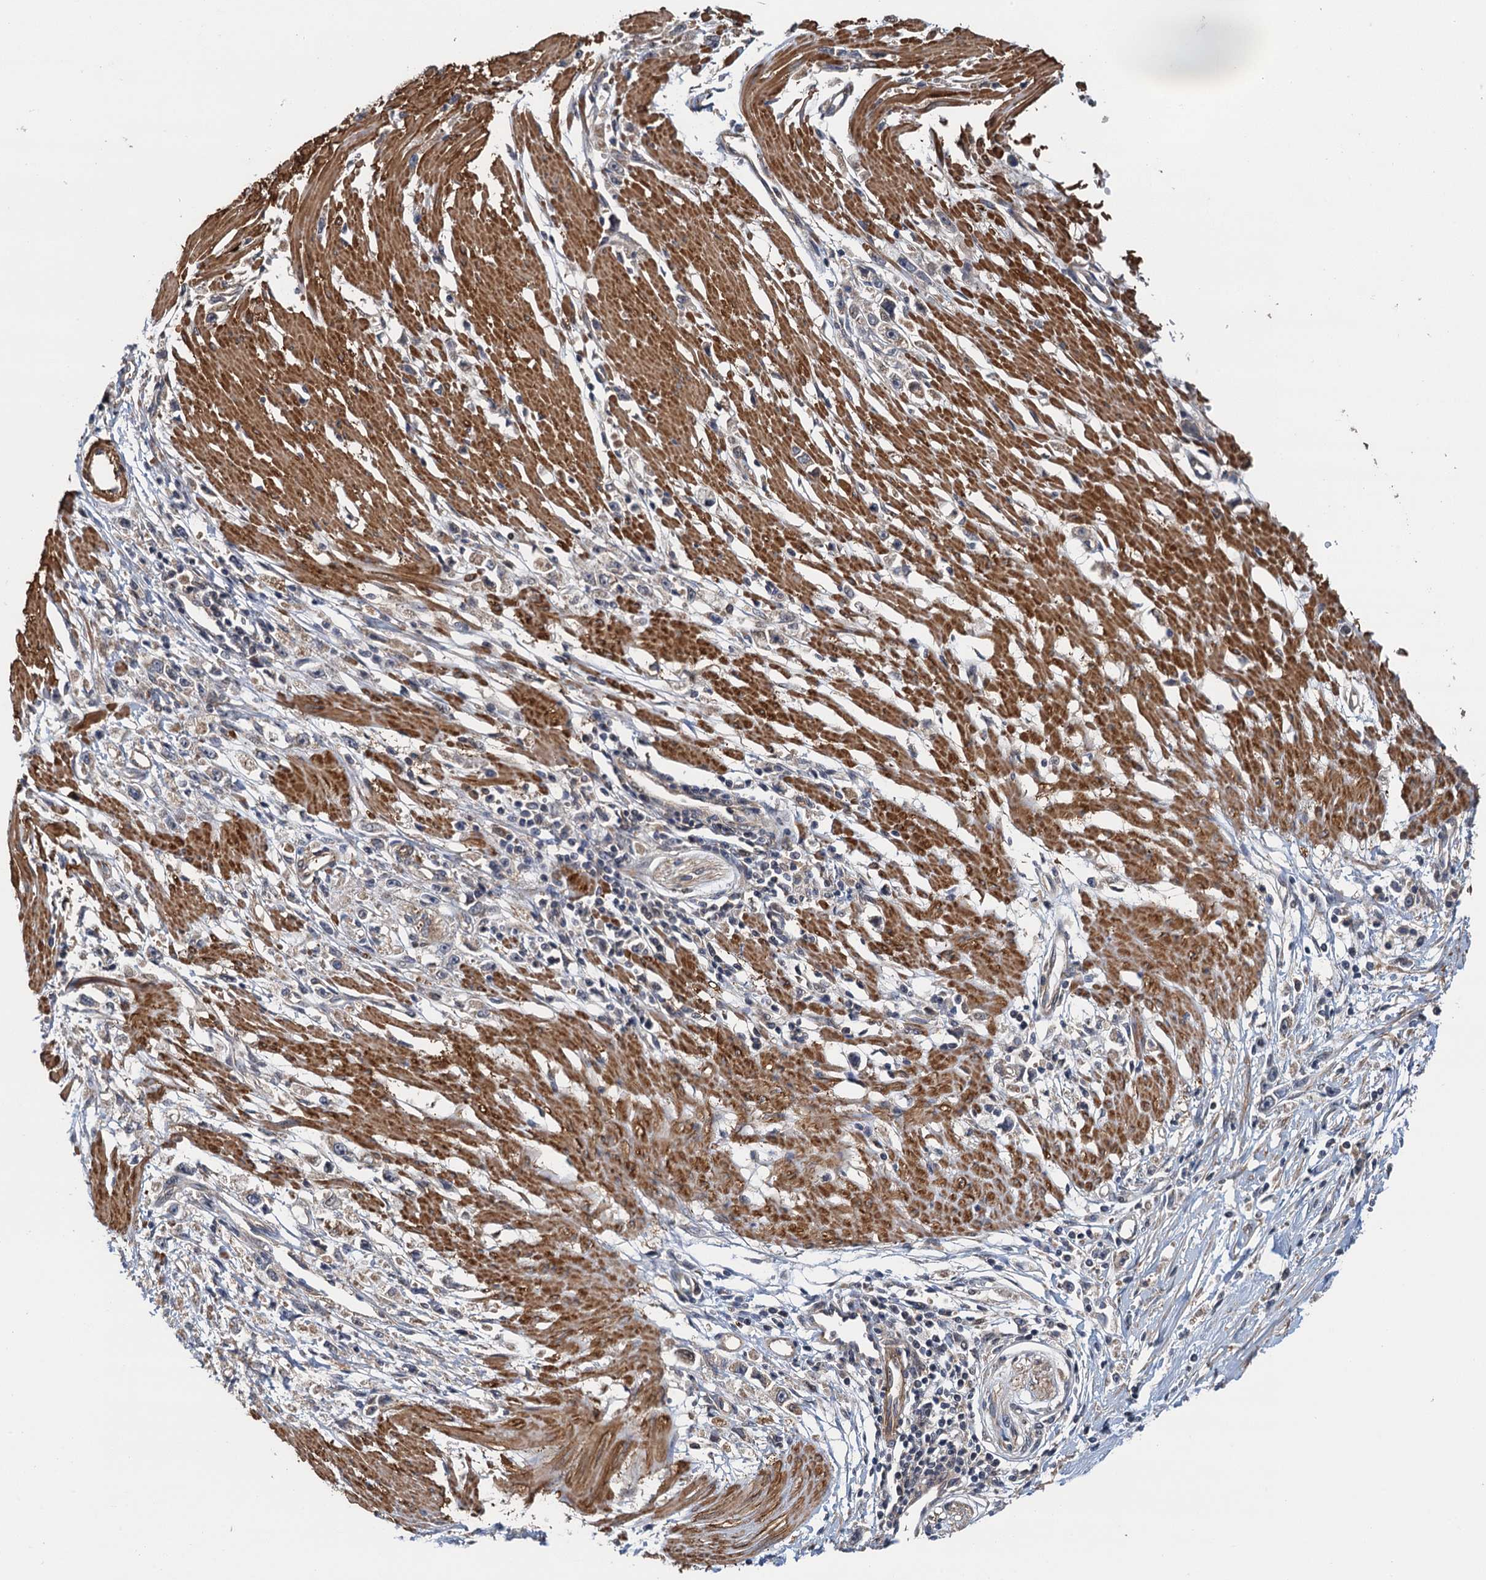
{"staining": {"intensity": "weak", "quantity": "<25%", "location": "cytoplasmic/membranous"}, "tissue": "stomach cancer", "cell_type": "Tumor cells", "image_type": "cancer", "snomed": [{"axis": "morphology", "description": "Adenocarcinoma, NOS"}, {"axis": "topography", "description": "Stomach"}], "caption": "Image shows no protein staining in tumor cells of stomach adenocarcinoma tissue. The staining was performed using DAB (3,3'-diaminobenzidine) to visualize the protein expression in brown, while the nuclei were stained in blue with hematoxylin (Magnification: 20x).", "gene": "MEAK7", "patient": {"sex": "female", "age": 59}}